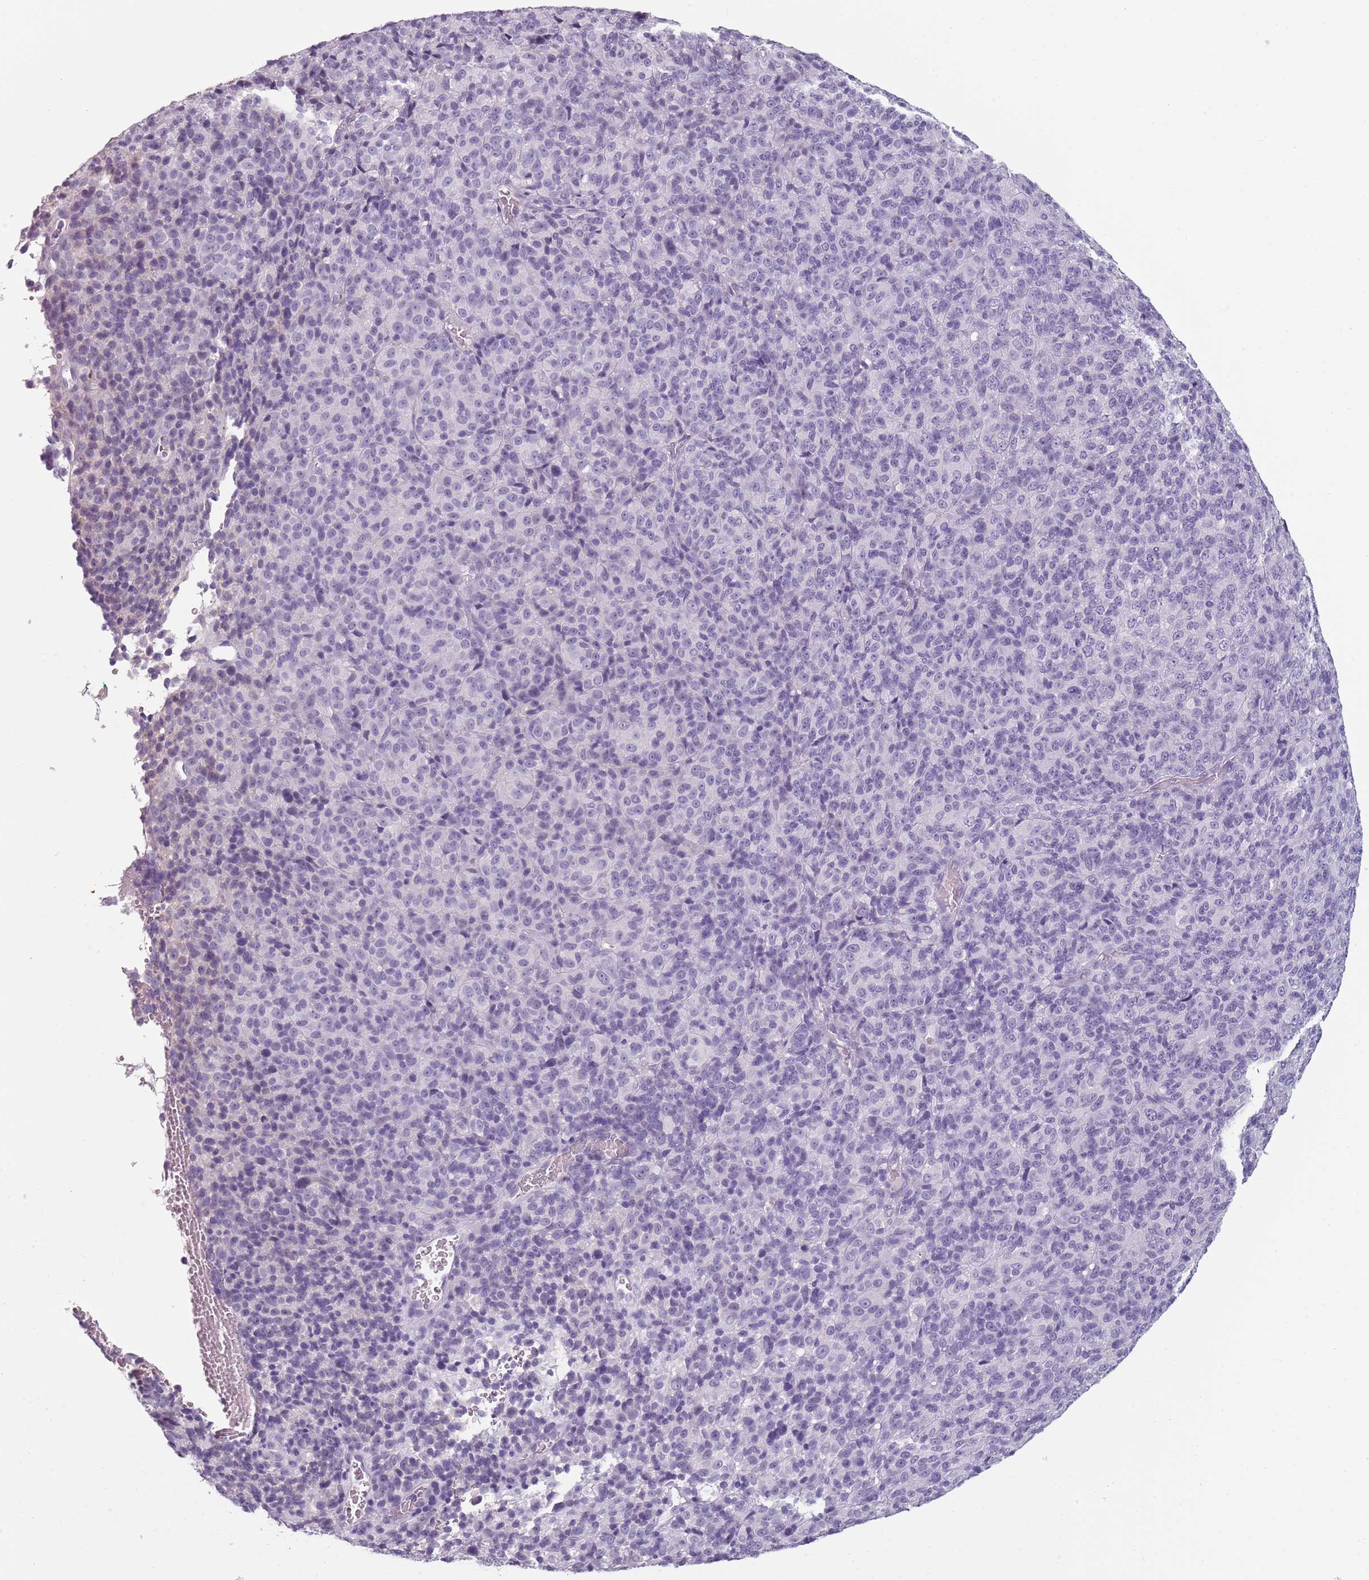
{"staining": {"intensity": "negative", "quantity": "none", "location": "none"}, "tissue": "melanoma", "cell_type": "Tumor cells", "image_type": "cancer", "snomed": [{"axis": "morphology", "description": "Malignant melanoma, Metastatic site"}, {"axis": "topography", "description": "Brain"}], "caption": "Melanoma stained for a protein using IHC exhibits no positivity tumor cells.", "gene": "PIEZO1", "patient": {"sex": "female", "age": 56}}